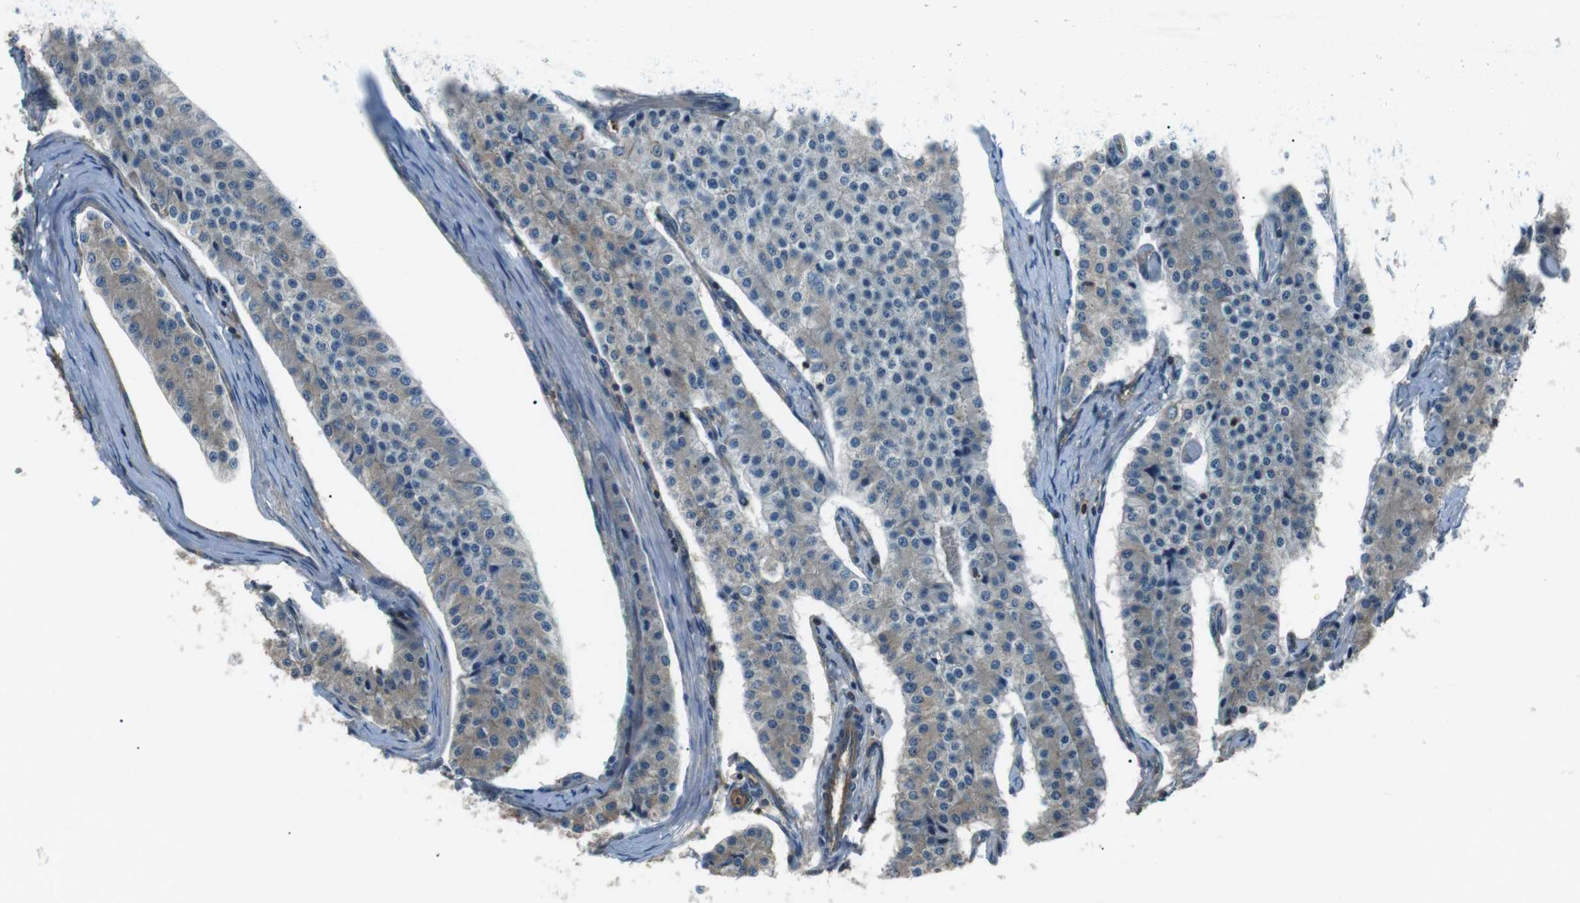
{"staining": {"intensity": "negative", "quantity": "none", "location": "none"}, "tissue": "carcinoid", "cell_type": "Tumor cells", "image_type": "cancer", "snomed": [{"axis": "morphology", "description": "Carcinoid, malignant, NOS"}, {"axis": "topography", "description": "Colon"}], "caption": "Immunohistochemistry image of neoplastic tissue: human carcinoid stained with DAB demonstrates no significant protein expression in tumor cells.", "gene": "GPR161", "patient": {"sex": "female", "age": 52}}